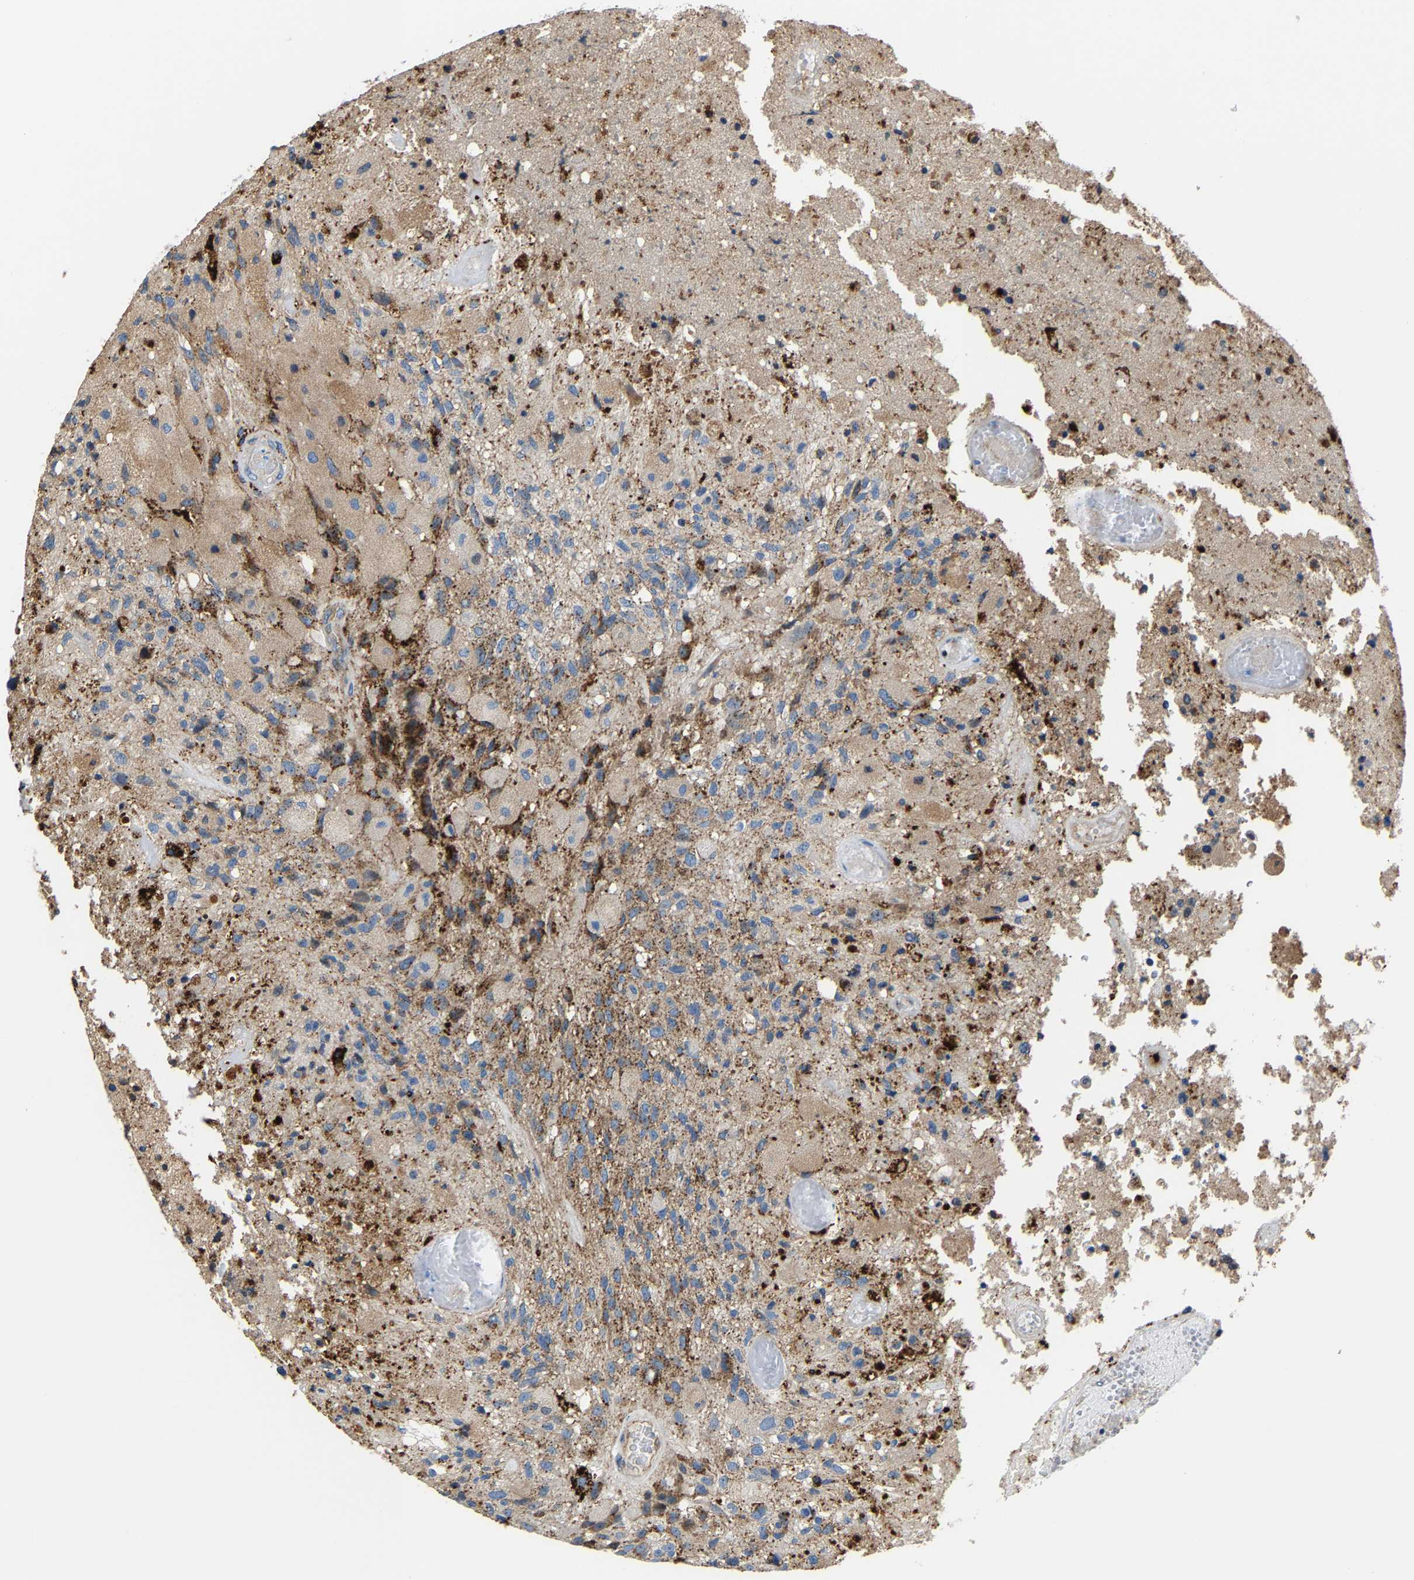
{"staining": {"intensity": "moderate", "quantity": "<25%", "location": "cytoplasmic/membranous"}, "tissue": "glioma", "cell_type": "Tumor cells", "image_type": "cancer", "snomed": [{"axis": "morphology", "description": "Normal tissue, NOS"}, {"axis": "morphology", "description": "Glioma, malignant, High grade"}, {"axis": "topography", "description": "Cerebral cortex"}], "caption": "Malignant glioma (high-grade) stained for a protein (brown) shows moderate cytoplasmic/membranous positive expression in approximately <25% of tumor cells.", "gene": "DPP7", "patient": {"sex": "male", "age": 77}}